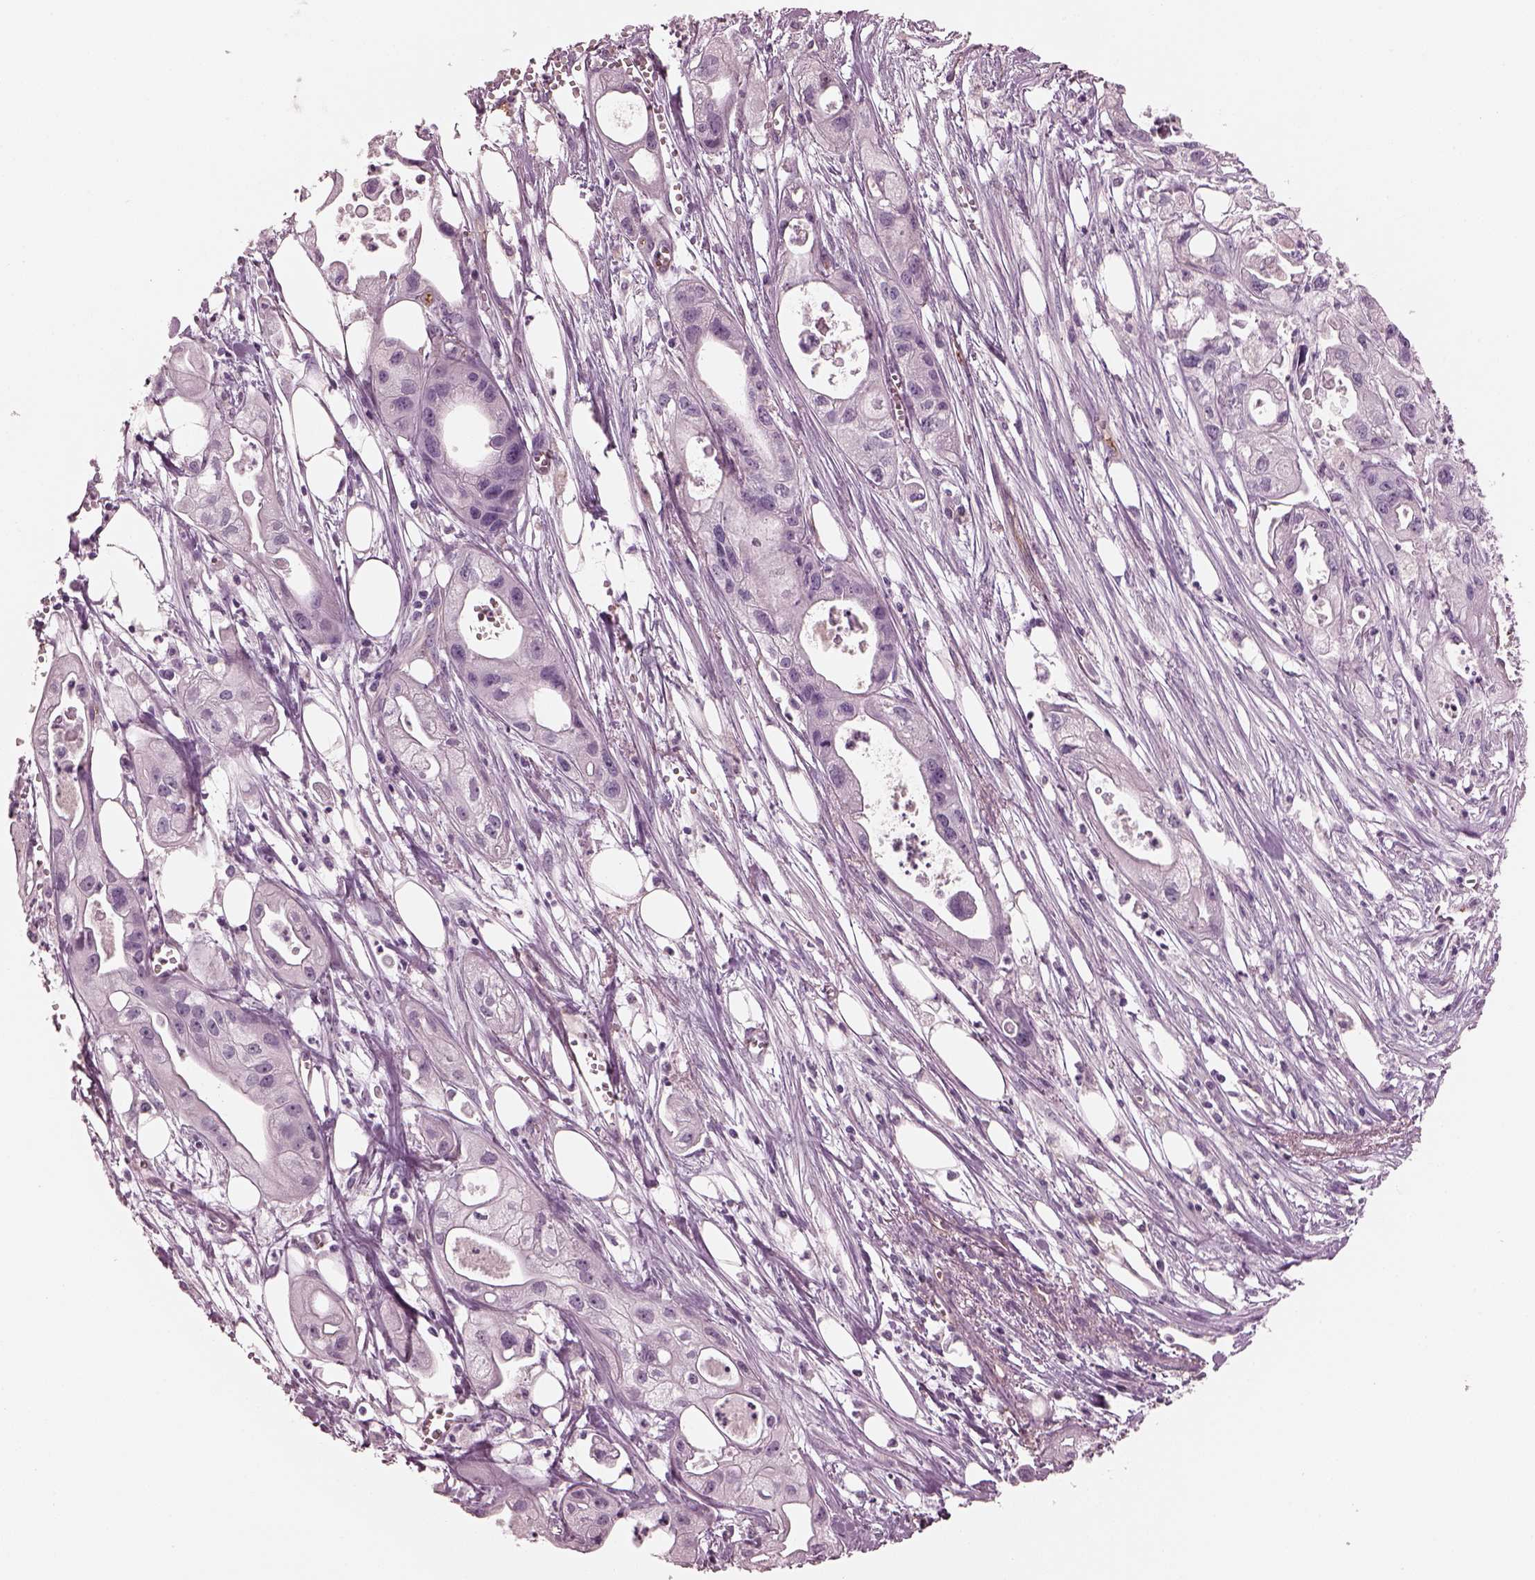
{"staining": {"intensity": "negative", "quantity": "none", "location": "none"}, "tissue": "pancreatic cancer", "cell_type": "Tumor cells", "image_type": "cancer", "snomed": [{"axis": "morphology", "description": "Adenocarcinoma, NOS"}, {"axis": "topography", "description": "Pancreas"}], "caption": "A photomicrograph of adenocarcinoma (pancreatic) stained for a protein demonstrates no brown staining in tumor cells.", "gene": "EIF4E1B", "patient": {"sex": "male", "age": 70}}